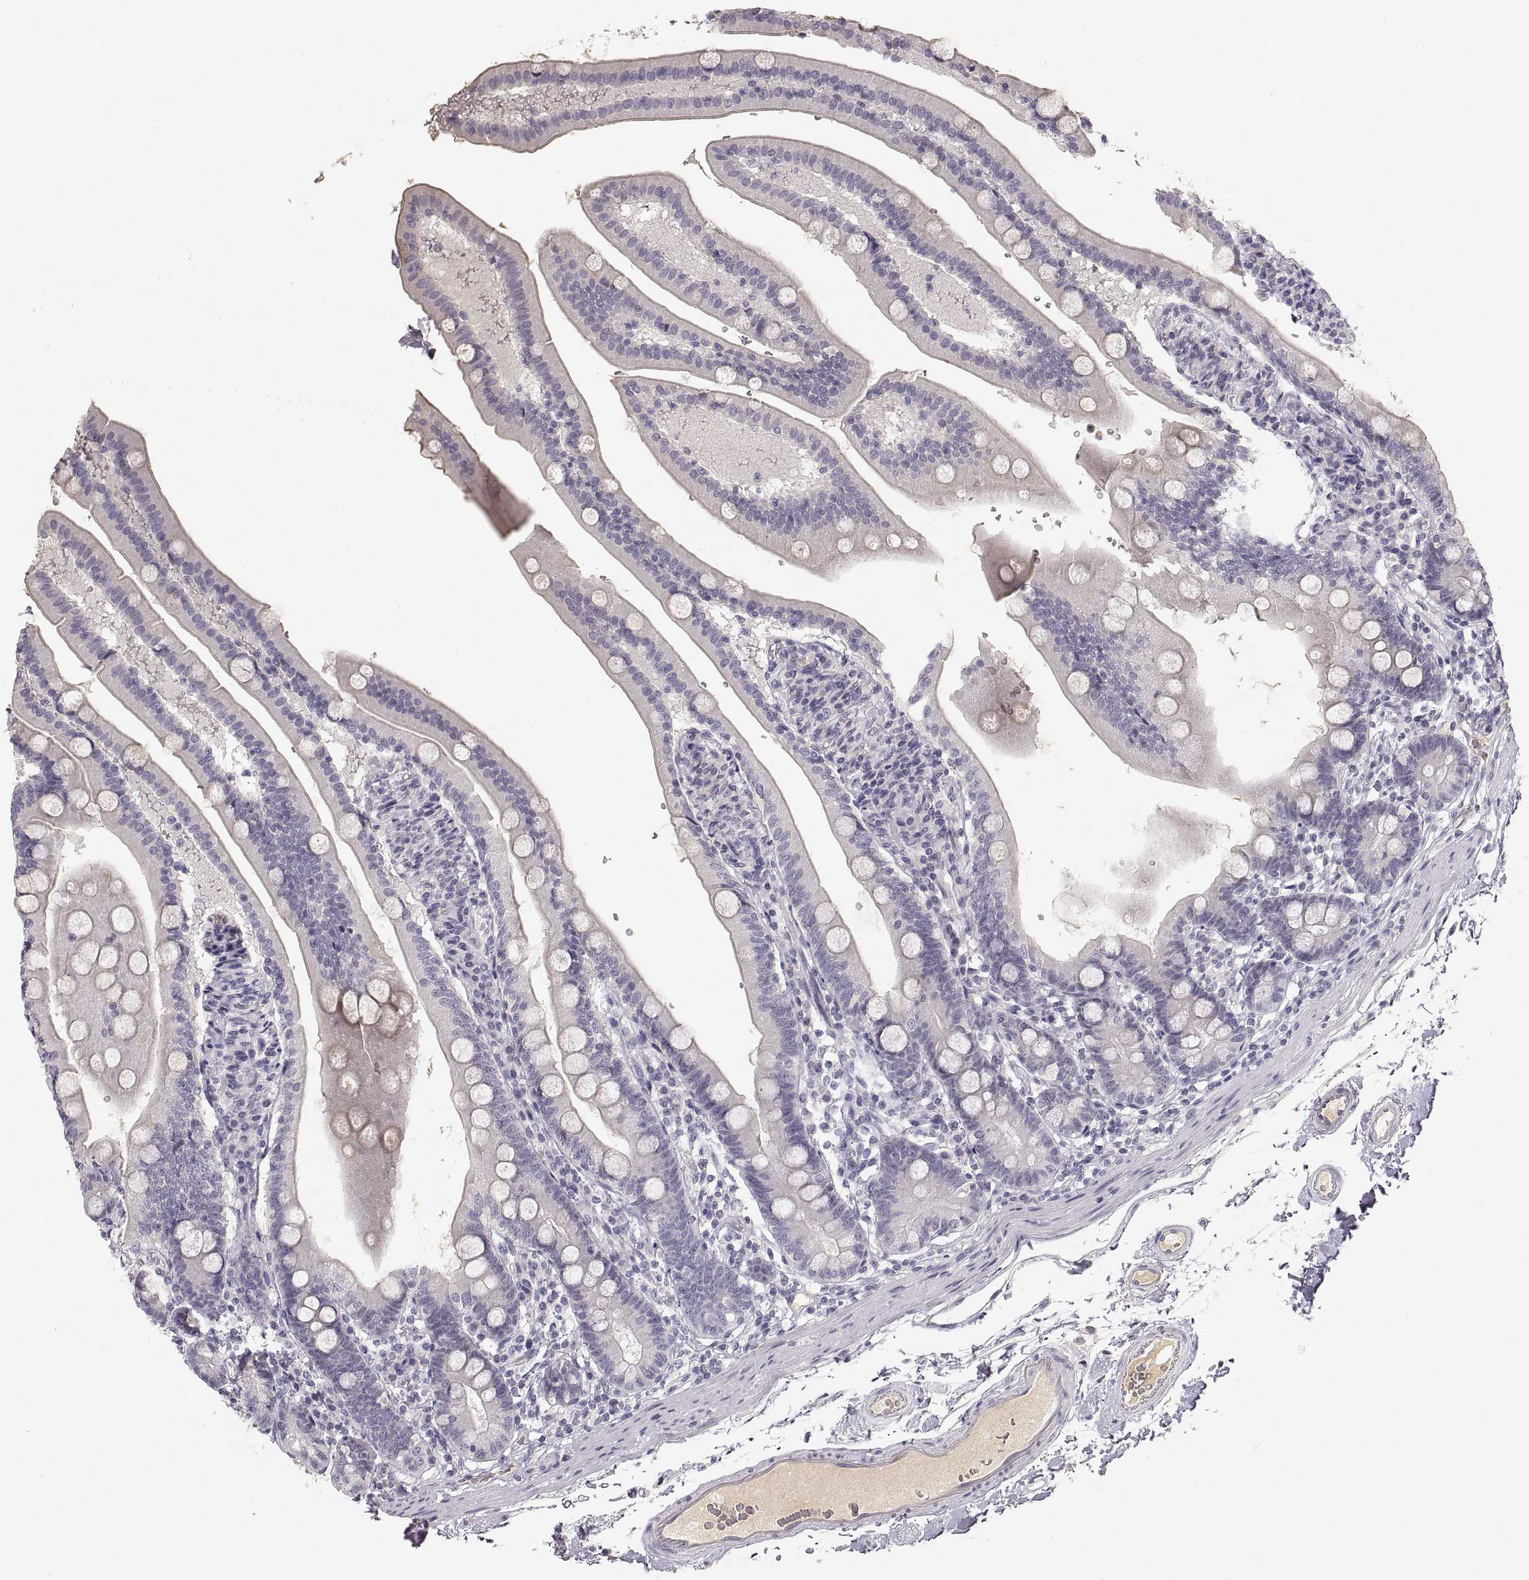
{"staining": {"intensity": "negative", "quantity": "none", "location": "none"}, "tissue": "duodenum", "cell_type": "Glandular cells", "image_type": "normal", "snomed": [{"axis": "morphology", "description": "Normal tissue, NOS"}, {"axis": "topography", "description": "Duodenum"}], "caption": "The immunohistochemistry (IHC) photomicrograph has no significant positivity in glandular cells of duodenum.", "gene": "RUNDC3A", "patient": {"sex": "female", "age": 67}}